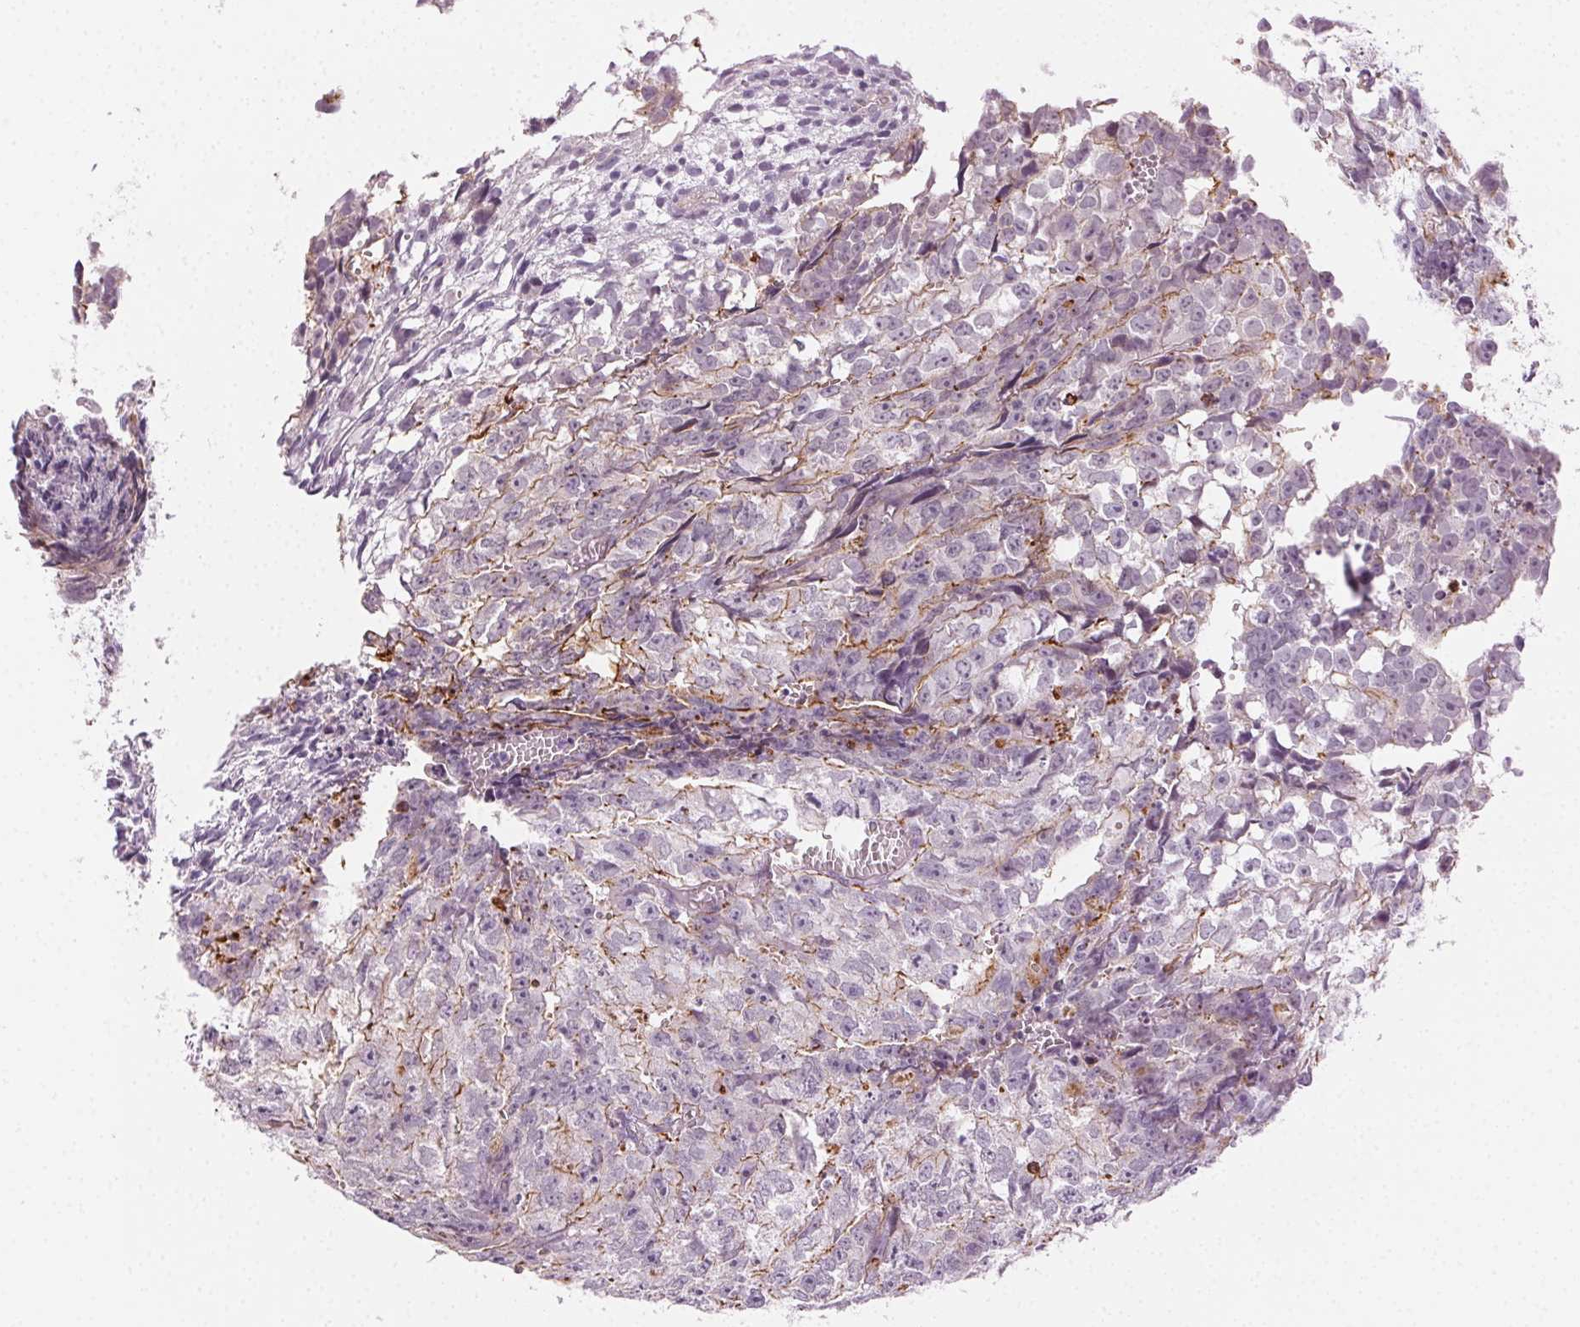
{"staining": {"intensity": "moderate", "quantity": "<25%", "location": "cytoplasmic/membranous"}, "tissue": "testis cancer", "cell_type": "Tumor cells", "image_type": "cancer", "snomed": [{"axis": "morphology", "description": "Carcinoma, Embryonal, NOS"}, {"axis": "morphology", "description": "Teratoma, malignant, NOS"}, {"axis": "topography", "description": "Testis"}], "caption": "Testis cancer (malignant teratoma) tissue displays moderate cytoplasmic/membranous positivity in about <25% of tumor cells, visualized by immunohistochemistry.", "gene": "AIF1L", "patient": {"sex": "male", "age": 24}}